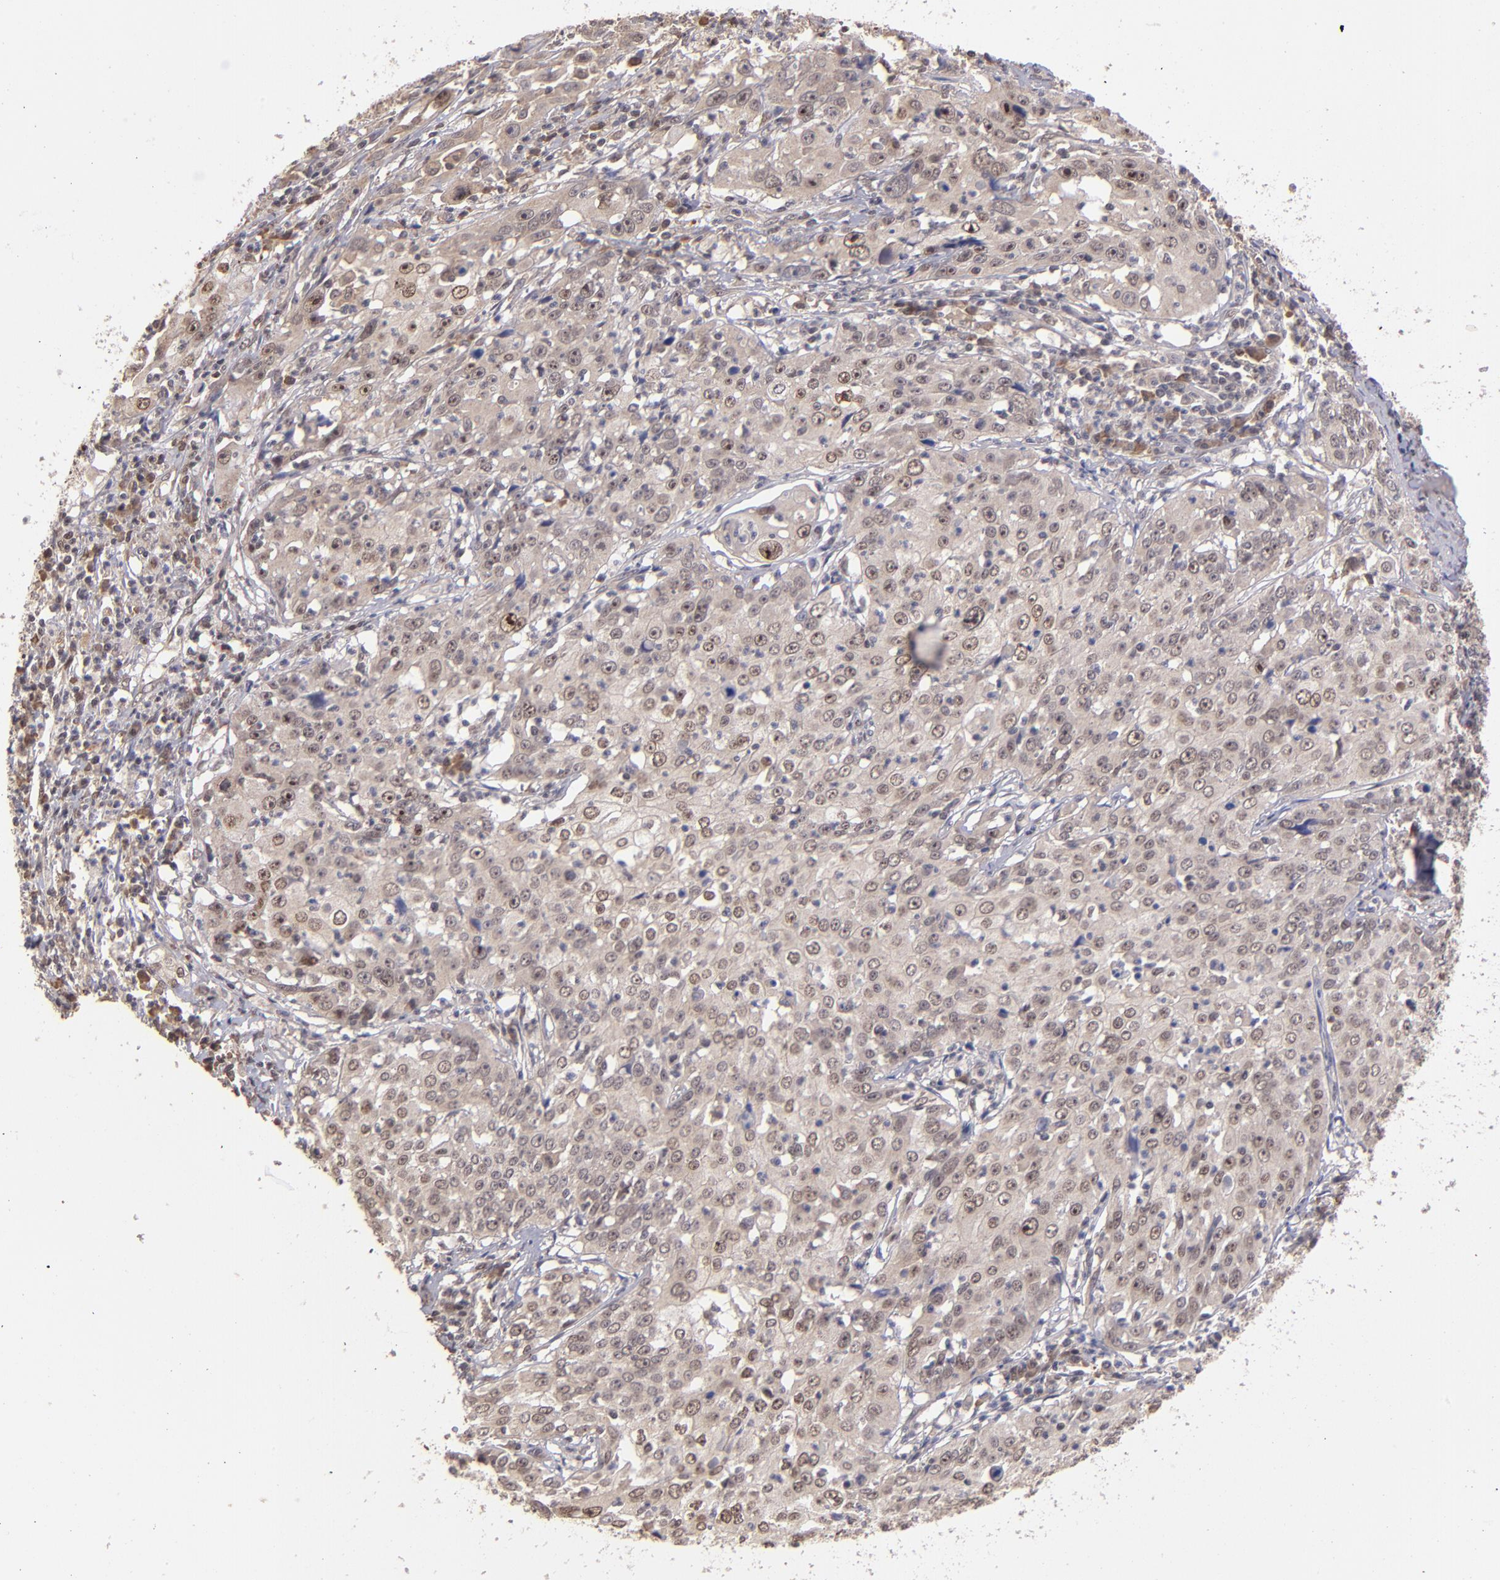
{"staining": {"intensity": "weak", "quantity": ">75%", "location": "nuclear"}, "tissue": "cervical cancer", "cell_type": "Tumor cells", "image_type": "cancer", "snomed": [{"axis": "morphology", "description": "Squamous cell carcinoma, NOS"}, {"axis": "topography", "description": "Cervix"}], "caption": "Protein expression analysis of cervical squamous cell carcinoma shows weak nuclear staining in about >75% of tumor cells.", "gene": "ABHD12B", "patient": {"sex": "female", "age": 39}}